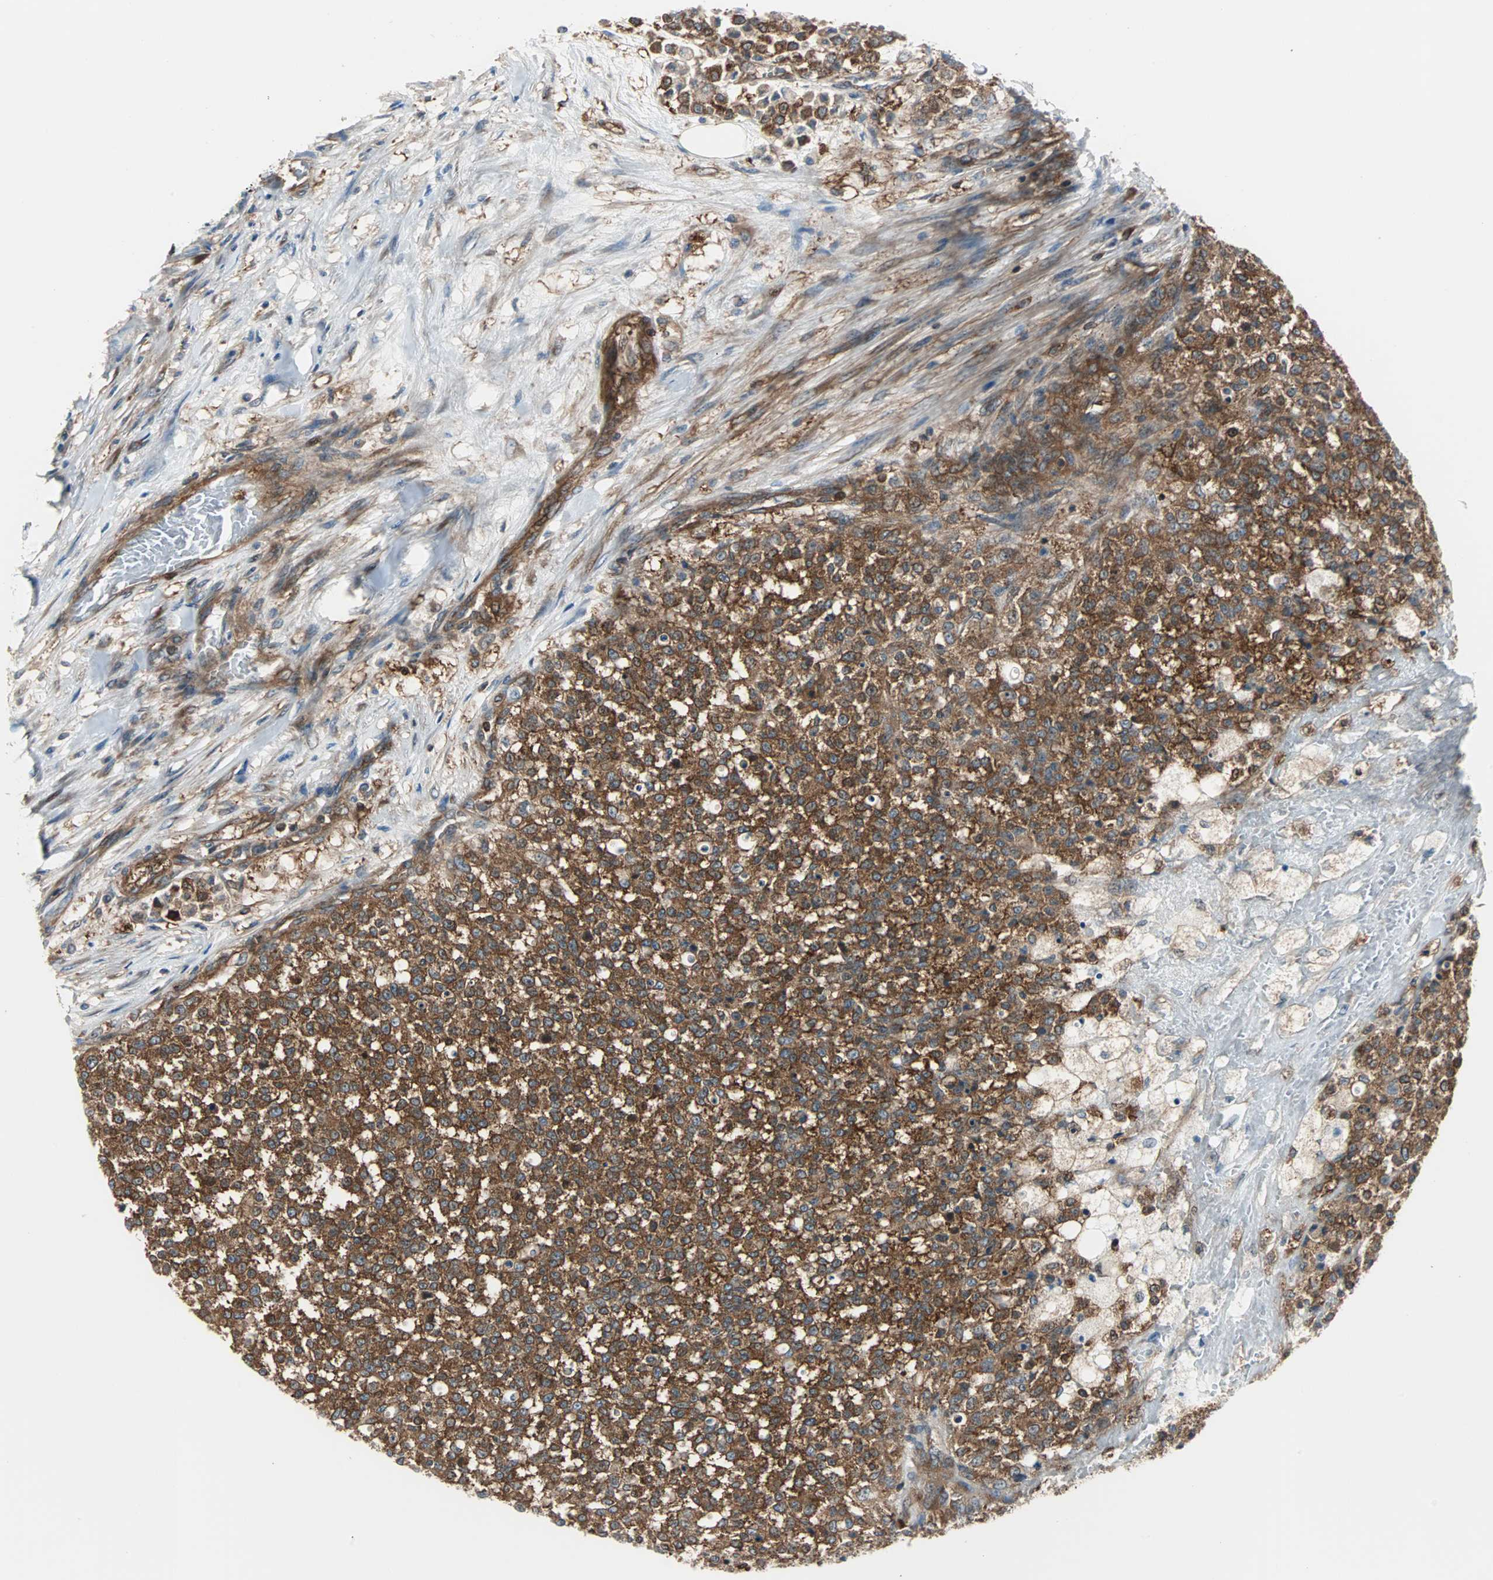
{"staining": {"intensity": "strong", "quantity": ">75%", "location": "cytoplasmic/membranous"}, "tissue": "testis cancer", "cell_type": "Tumor cells", "image_type": "cancer", "snomed": [{"axis": "morphology", "description": "Seminoma, NOS"}, {"axis": "topography", "description": "Testis"}], "caption": "Protein staining displays strong cytoplasmic/membranous staining in approximately >75% of tumor cells in testis cancer (seminoma).", "gene": "RELA", "patient": {"sex": "male", "age": 59}}